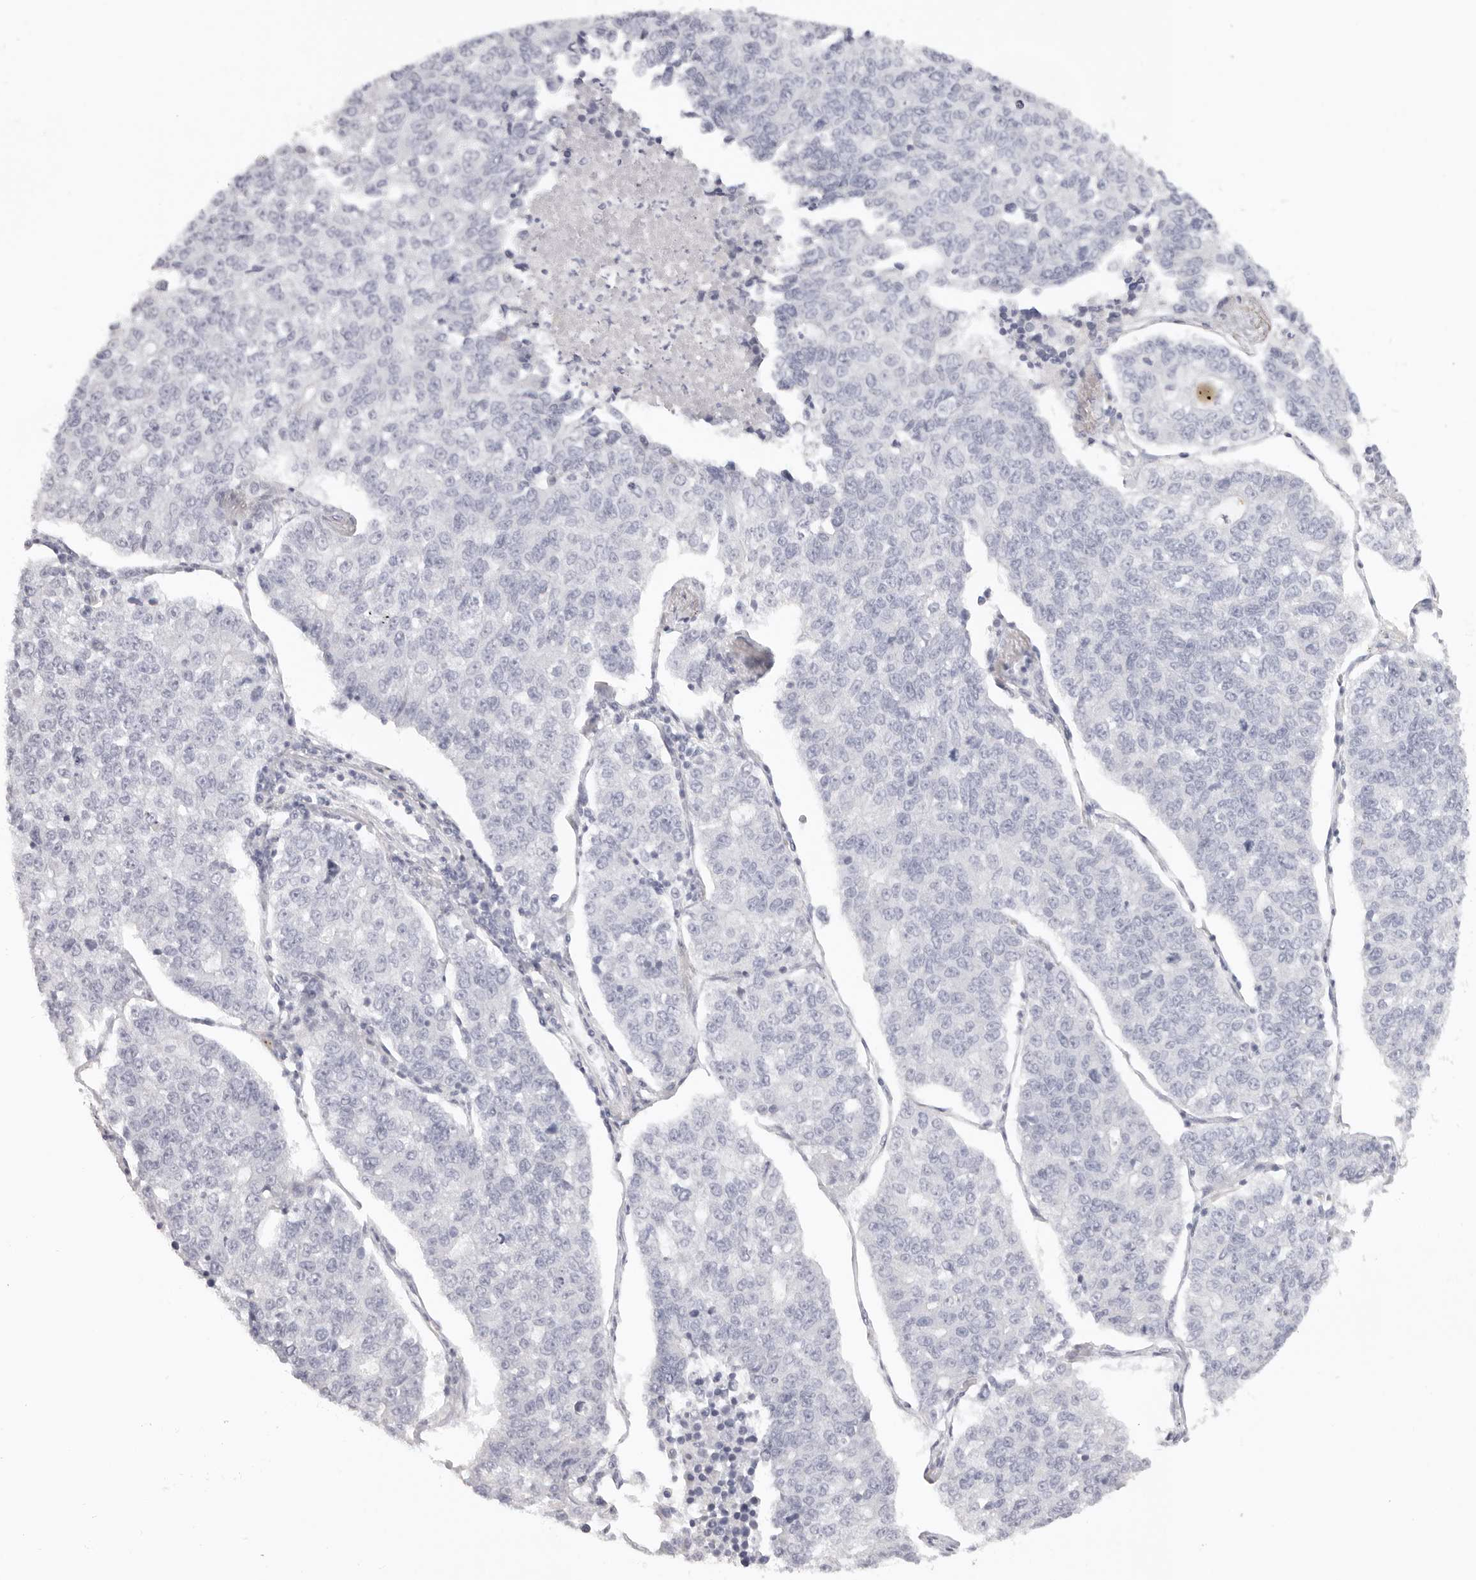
{"staining": {"intensity": "negative", "quantity": "none", "location": "none"}, "tissue": "lung cancer", "cell_type": "Tumor cells", "image_type": "cancer", "snomed": [{"axis": "morphology", "description": "Adenocarcinoma, NOS"}, {"axis": "topography", "description": "Lung"}], "caption": "A histopathology image of human lung adenocarcinoma is negative for staining in tumor cells.", "gene": "RXFP1", "patient": {"sex": "male", "age": 49}}